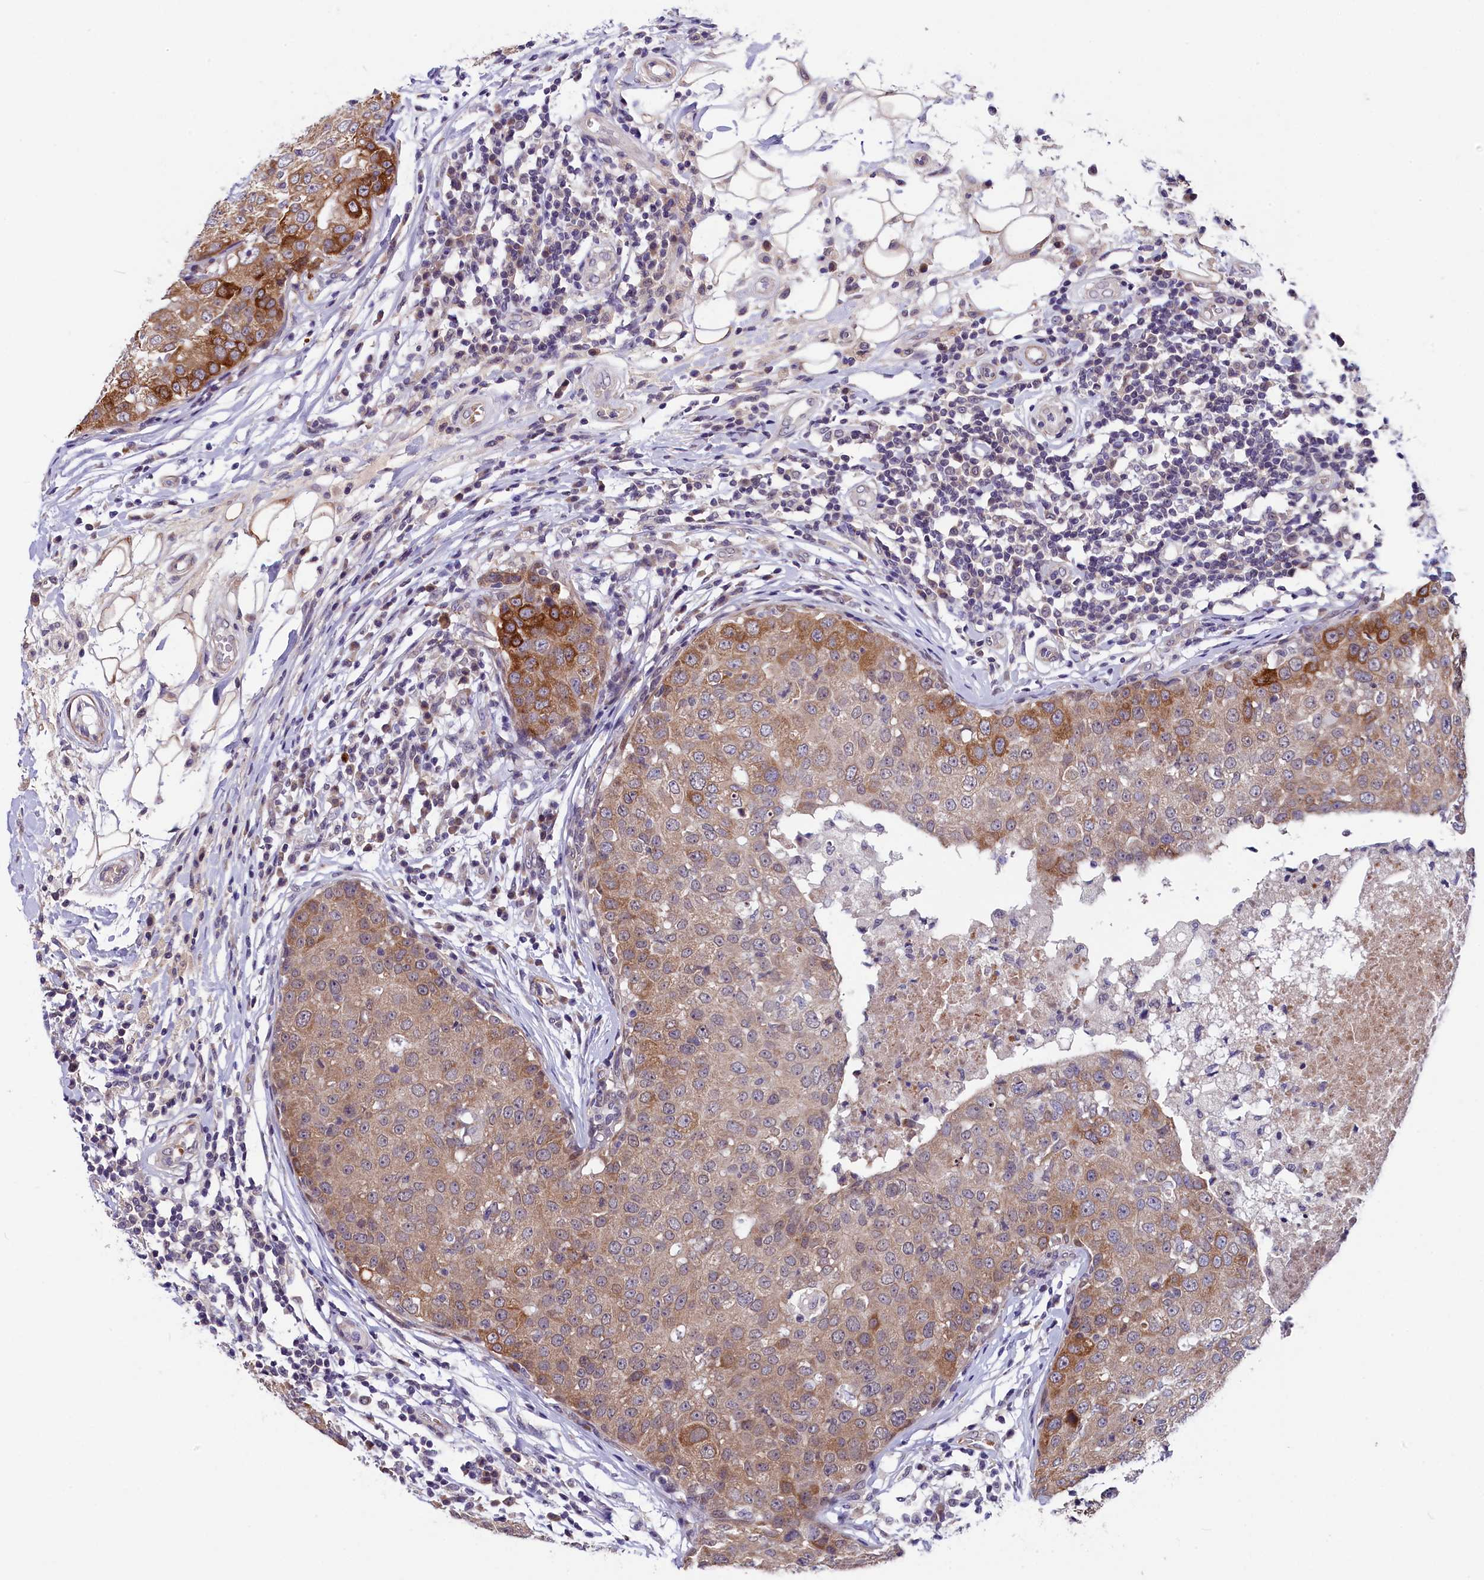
{"staining": {"intensity": "moderate", "quantity": "25%-75%", "location": "cytoplasmic/membranous"}, "tissue": "breast cancer", "cell_type": "Tumor cells", "image_type": "cancer", "snomed": [{"axis": "morphology", "description": "Duct carcinoma"}, {"axis": "topography", "description": "Breast"}], "caption": "Invasive ductal carcinoma (breast) stained with a protein marker shows moderate staining in tumor cells.", "gene": "SLC39A6", "patient": {"sex": "female", "age": 27}}